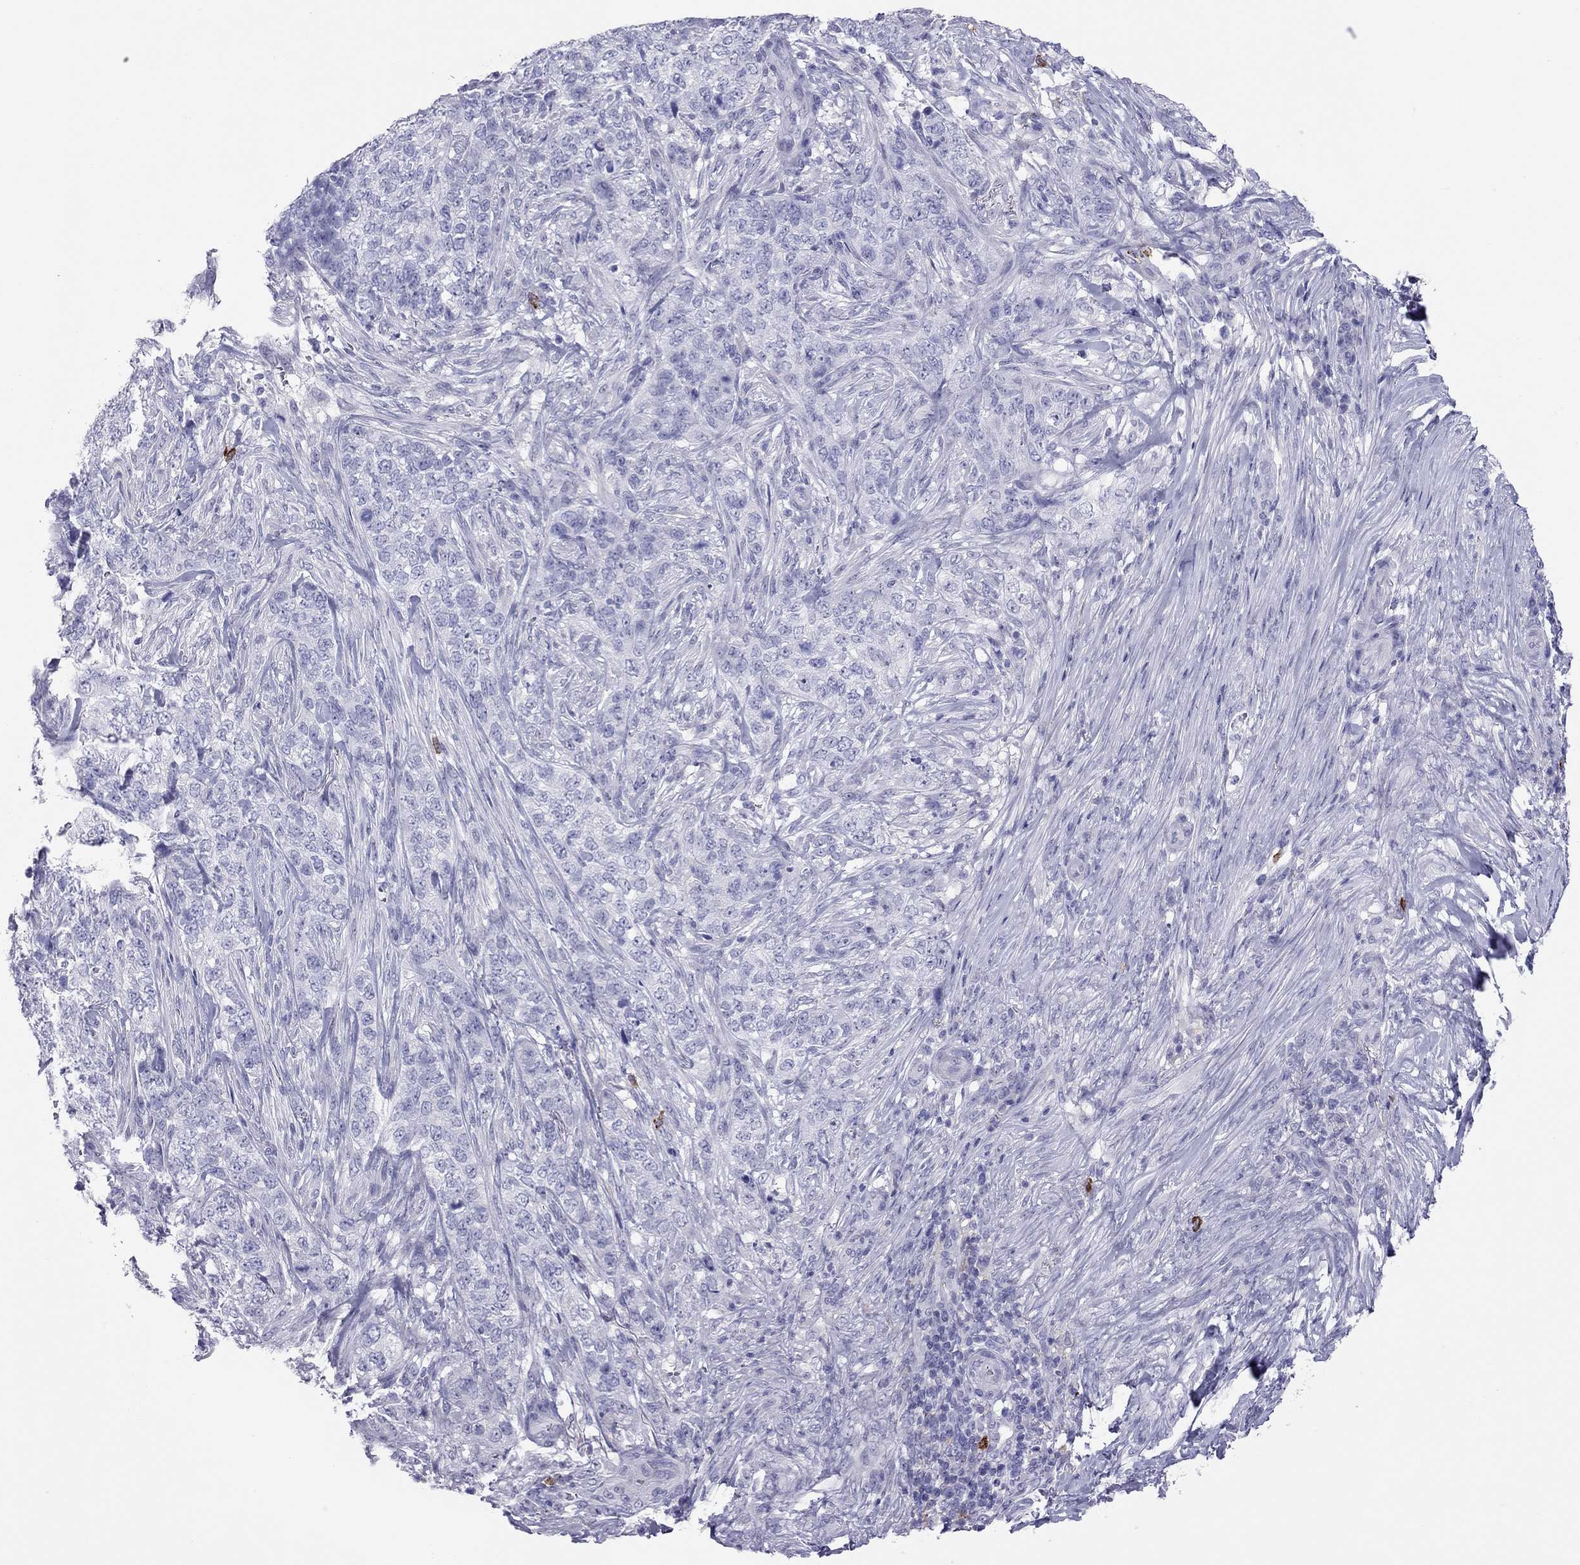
{"staining": {"intensity": "negative", "quantity": "none", "location": "none"}, "tissue": "skin cancer", "cell_type": "Tumor cells", "image_type": "cancer", "snomed": [{"axis": "morphology", "description": "Basal cell carcinoma"}, {"axis": "topography", "description": "Skin"}], "caption": "Immunohistochemical staining of basal cell carcinoma (skin) demonstrates no significant expression in tumor cells.", "gene": "IL17REL", "patient": {"sex": "female", "age": 69}}